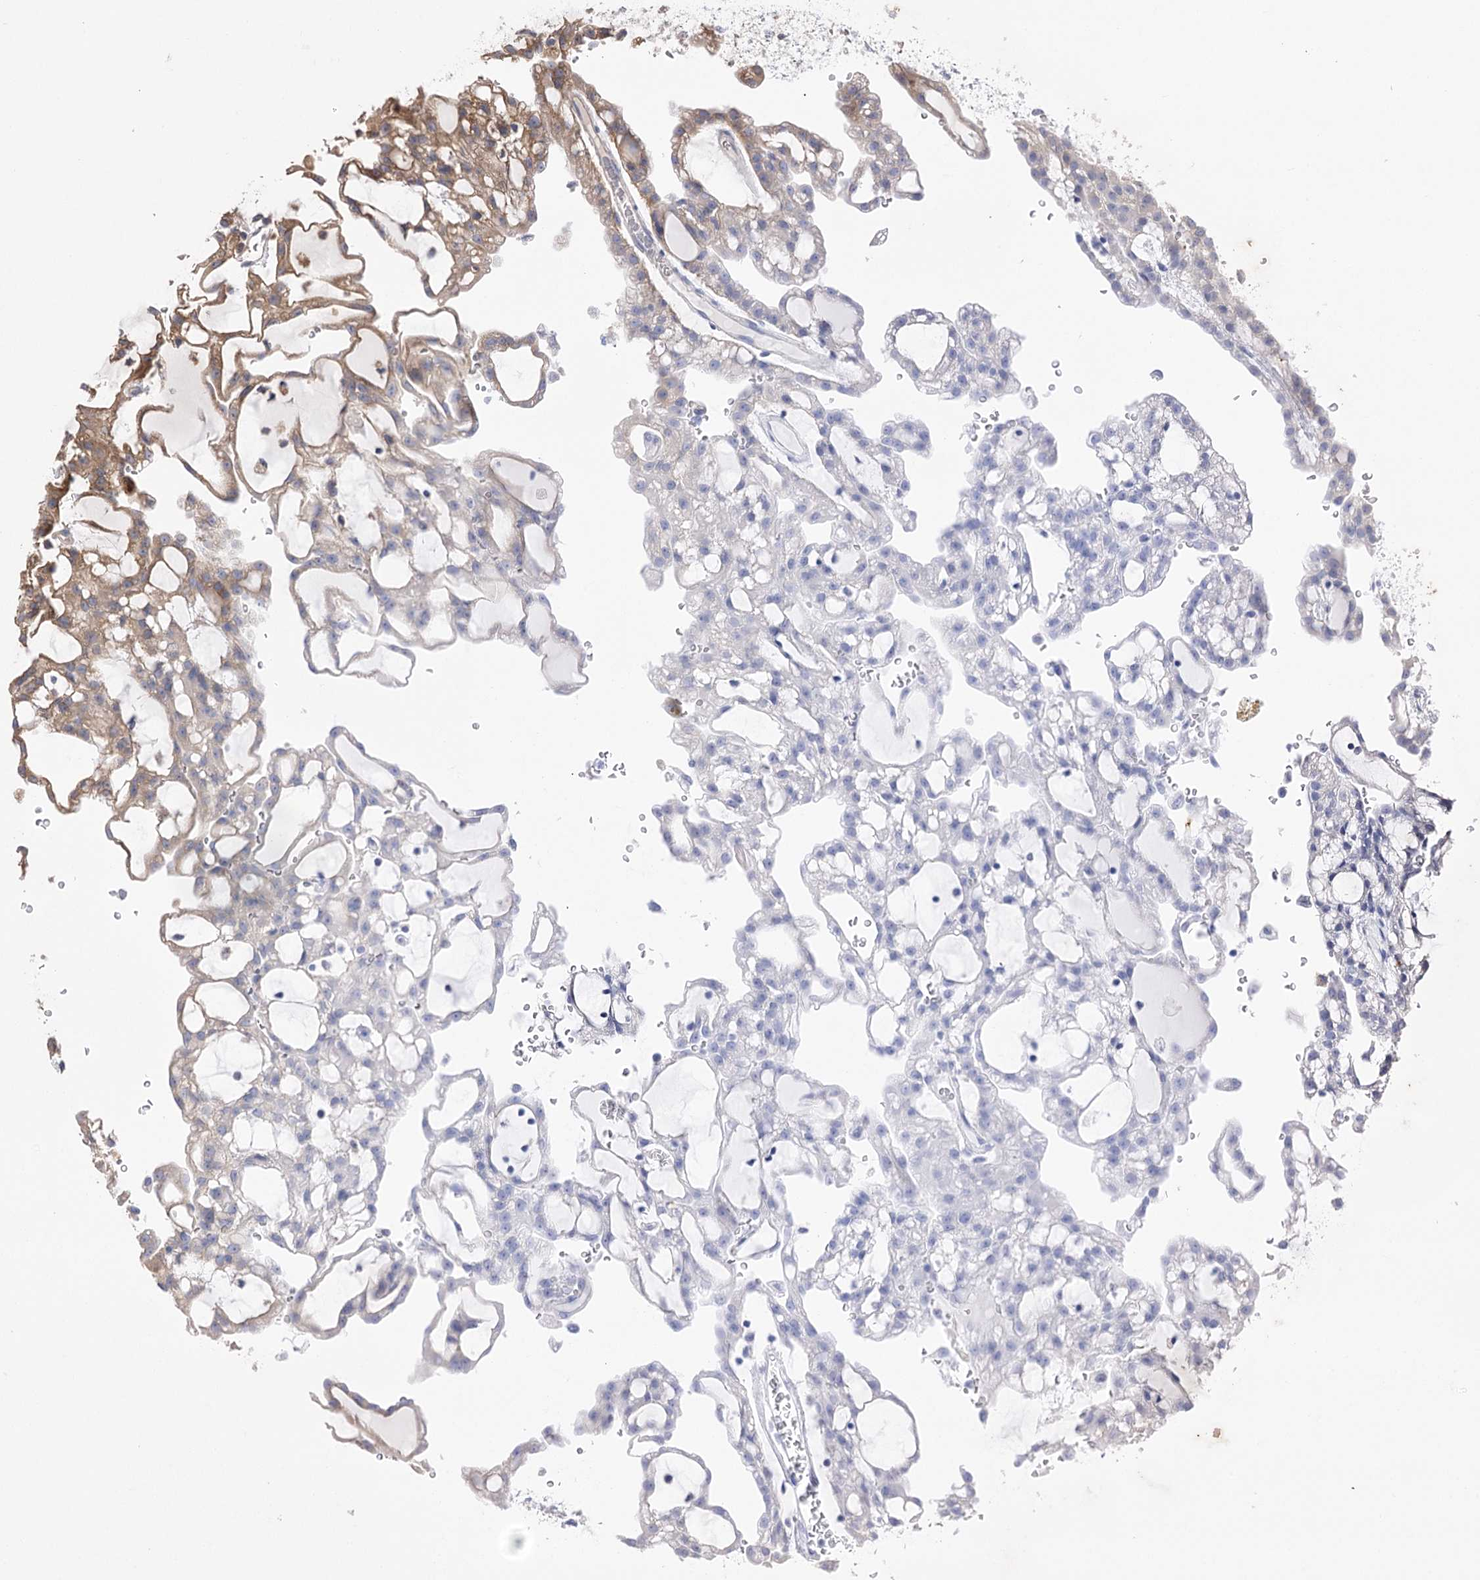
{"staining": {"intensity": "moderate", "quantity": "25%-75%", "location": "cytoplasmic/membranous"}, "tissue": "renal cancer", "cell_type": "Tumor cells", "image_type": "cancer", "snomed": [{"axis": "morphology", "description": "Adenocarcinoma, NOS"}, {"axis": "topography", "description": "Kidney"}], "caption": "An image of human renal adenocarcinoma stained for a protein exhibits moderate cytoplasmic/membranous brown staining in tumor cells. The staining is performed using DAB brown chromogen to label protein expression. The nuclei are counter-stained blue using hematoxylin.", "gene": "XYLB", "patient": {"sex": "male", "age": 63}}